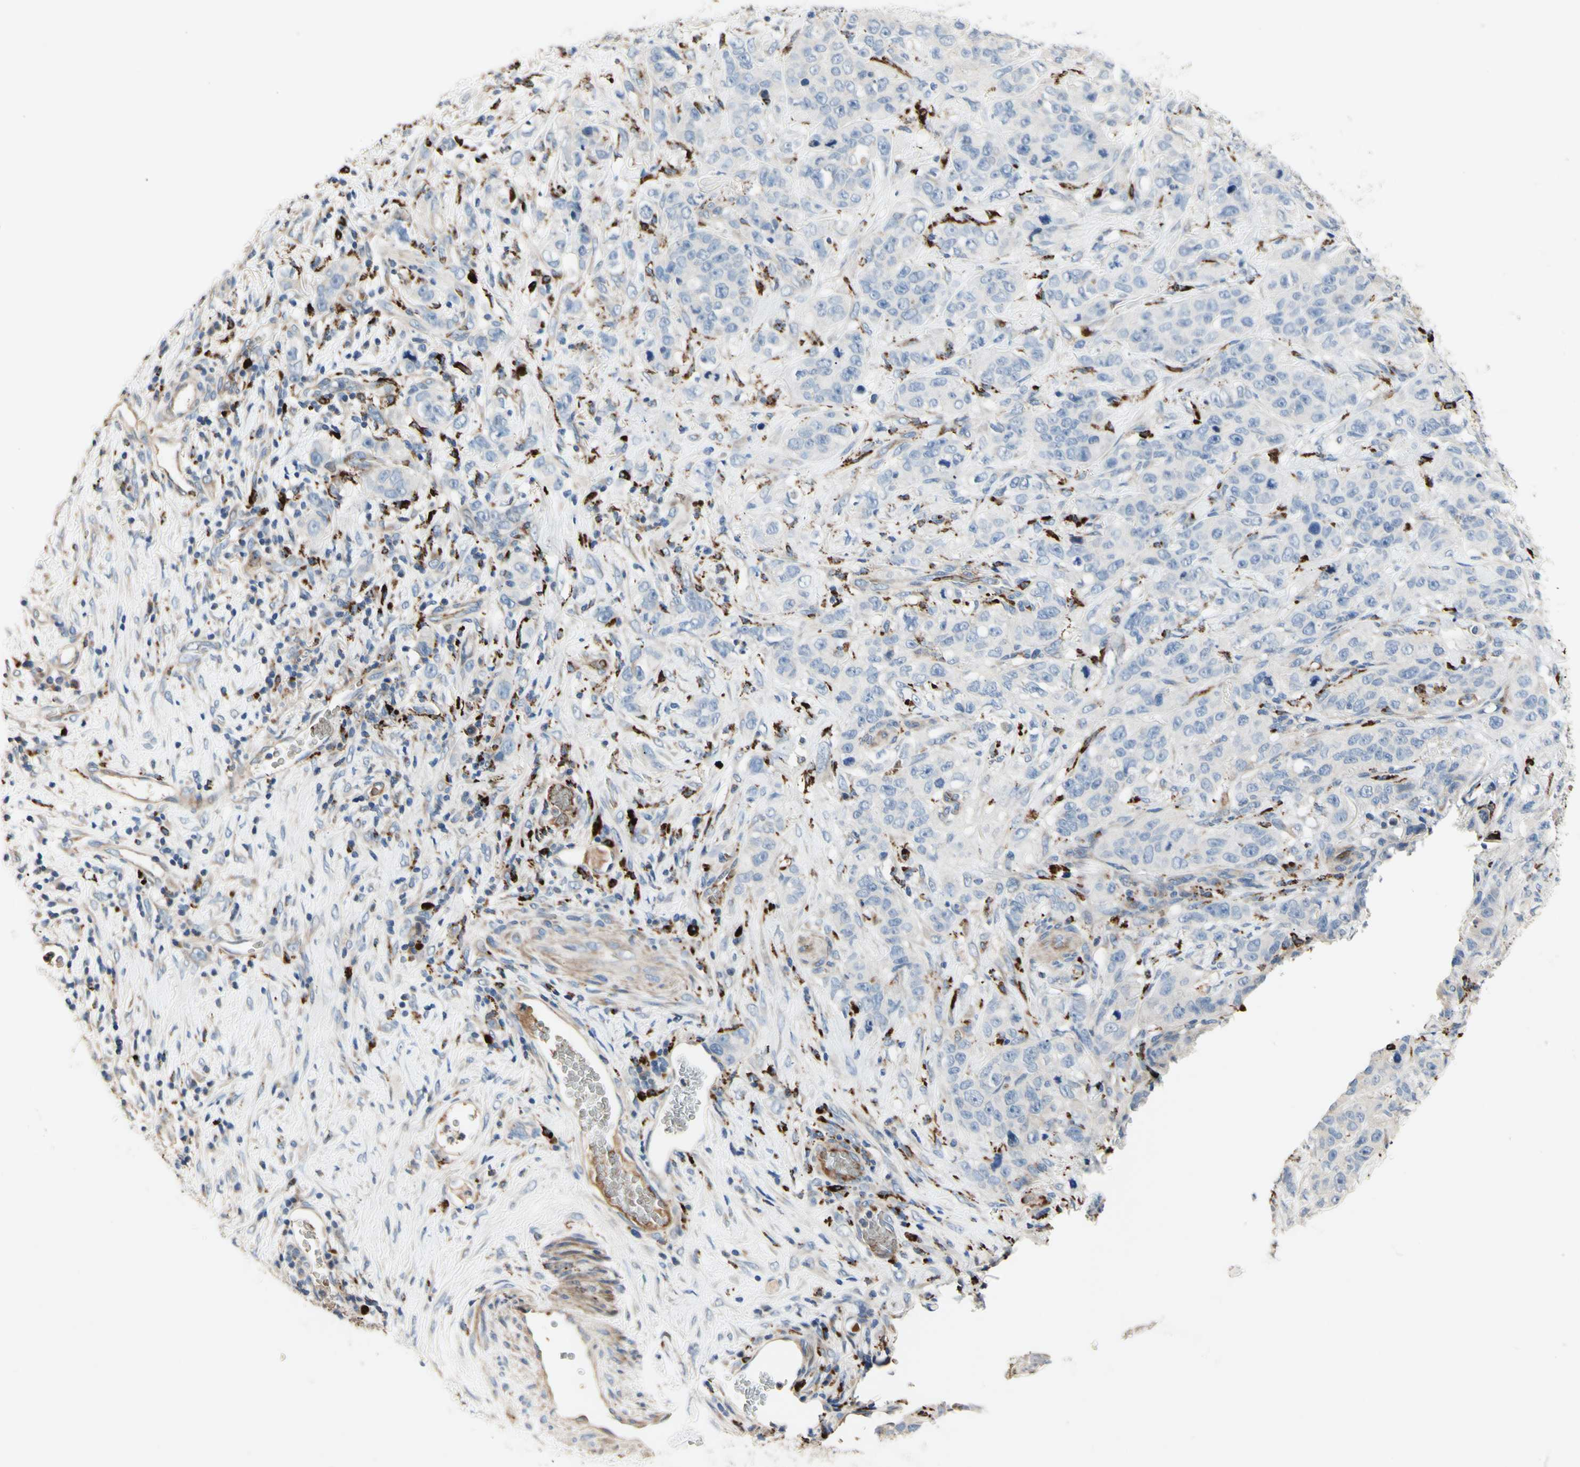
{"staining": {"intensity": "negative", "quantity": "none", "location": "none"}, "tissue": "stomach cancer", "cell_type": "Tumor cells", "image_type": "cancer", "snomed": [{"axis": "morphology", "description": "Adenocarcinoma, NOS"}, {"axis": "topography", "description": "Stomach"}], "caption": "IHC of stomach cancer exhibits no positivity in tumor cells.", "gene": "CDON", "patient": {"sex": "male", "age": 48}}